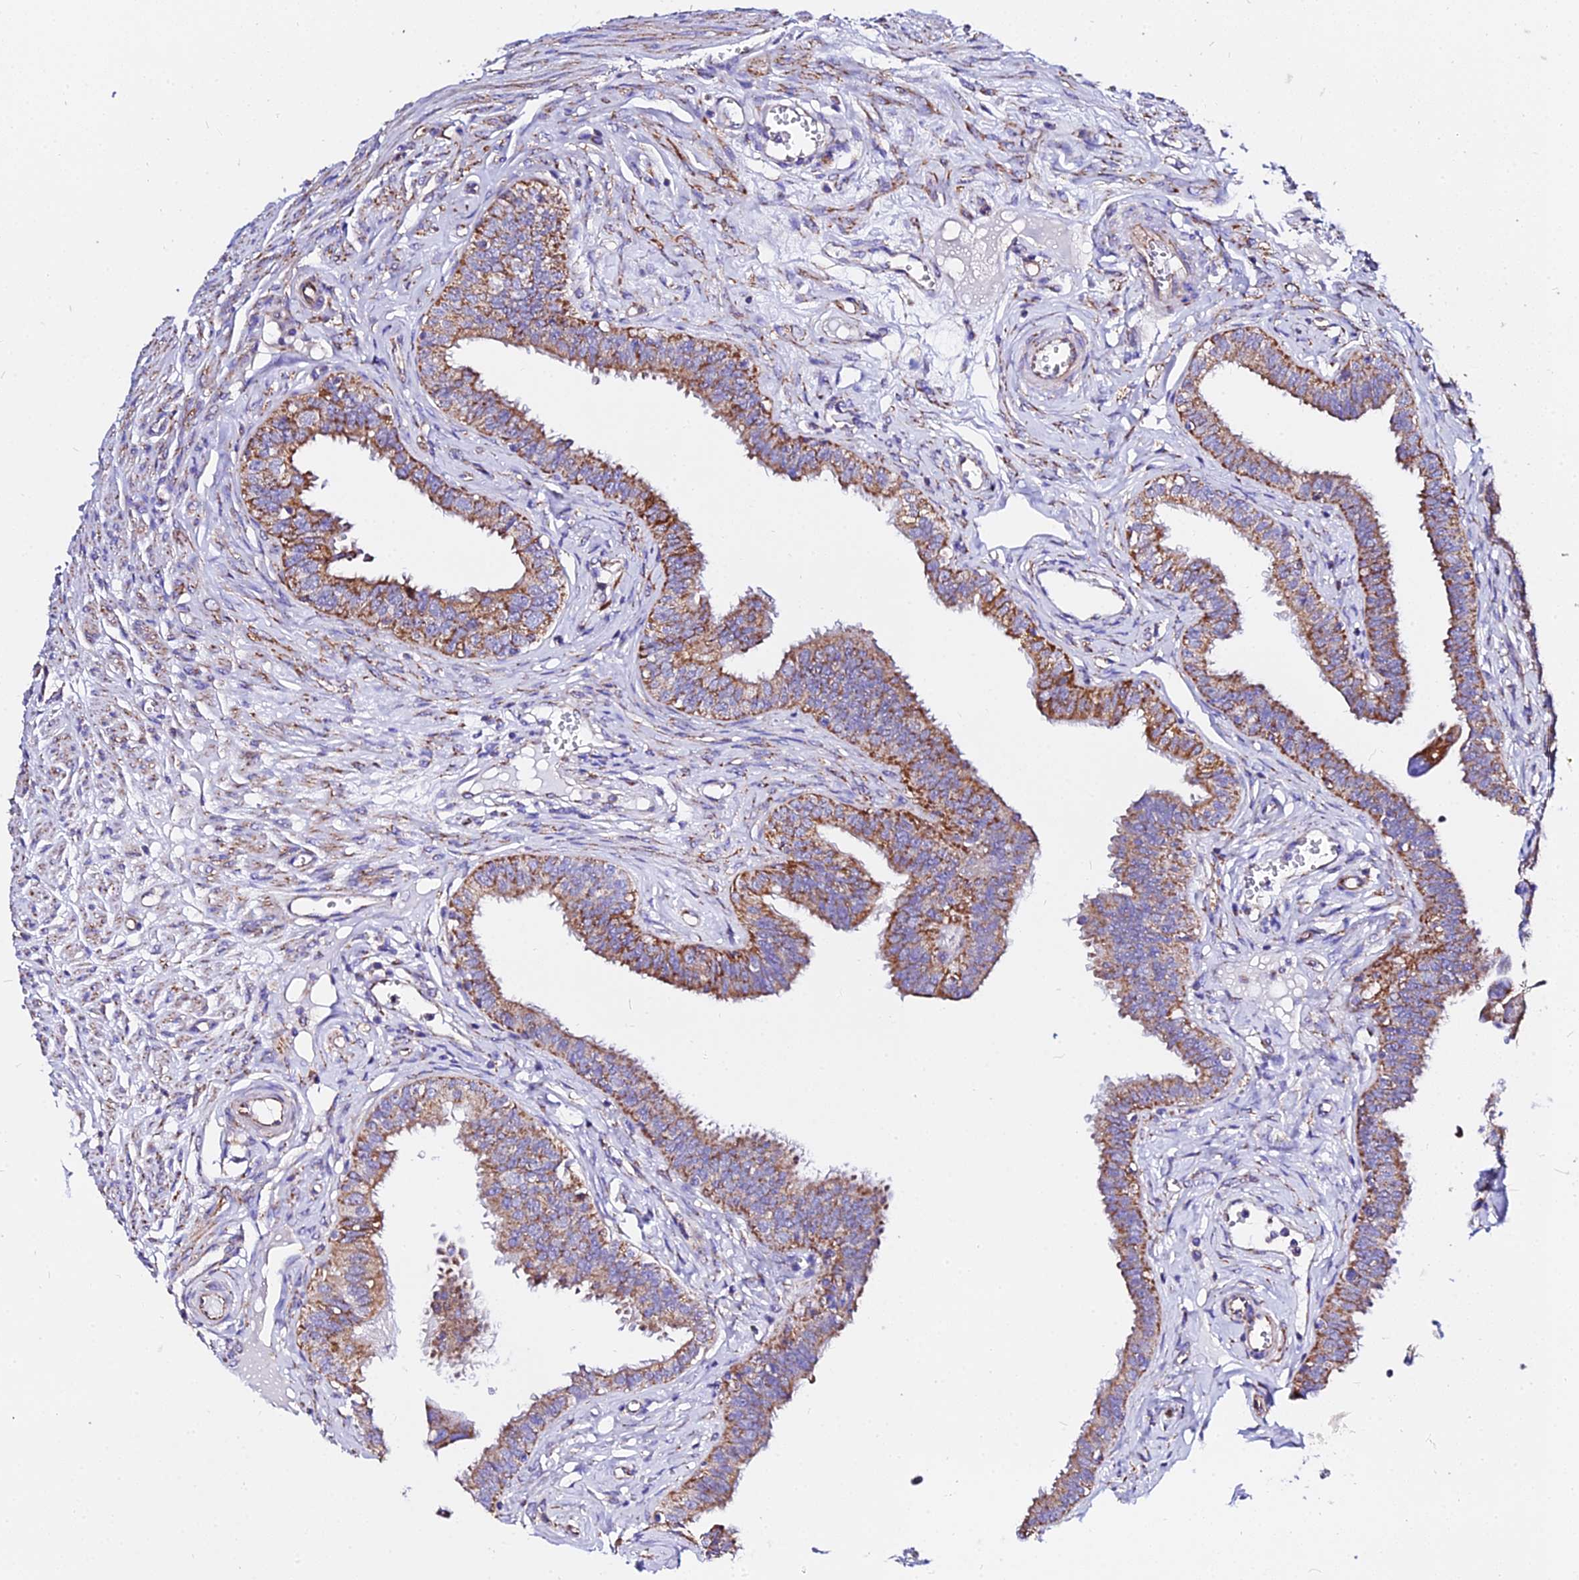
{"staining": {"intensity": "moderate", "quantity": ">75%", "location": "cytoplasmic/membranous"}, "tissue": "fallopian tube", "cell_type": "Glandular cells", "image_type": "normal", "snomed": [{"axis": "morphology", "description": "Normal tissue, NOS"}, {"axis": "morphology", "description": "Carcinoma, NOS"}, {"axis": "topography", "description": "Fallopian tube"}, {"axis": "topography", "description": "Ovary"}], "caption": "Immunohistochemistry (IHC) micrograph of benign fallopian tube stained for a protein (brown), which demonstrates medium levels of moderate cytoplasmic/membranous positivity in about >75% of glandular cells.", "gene": "ZNF573", "patient": {"sex": "female", "age": 59}}